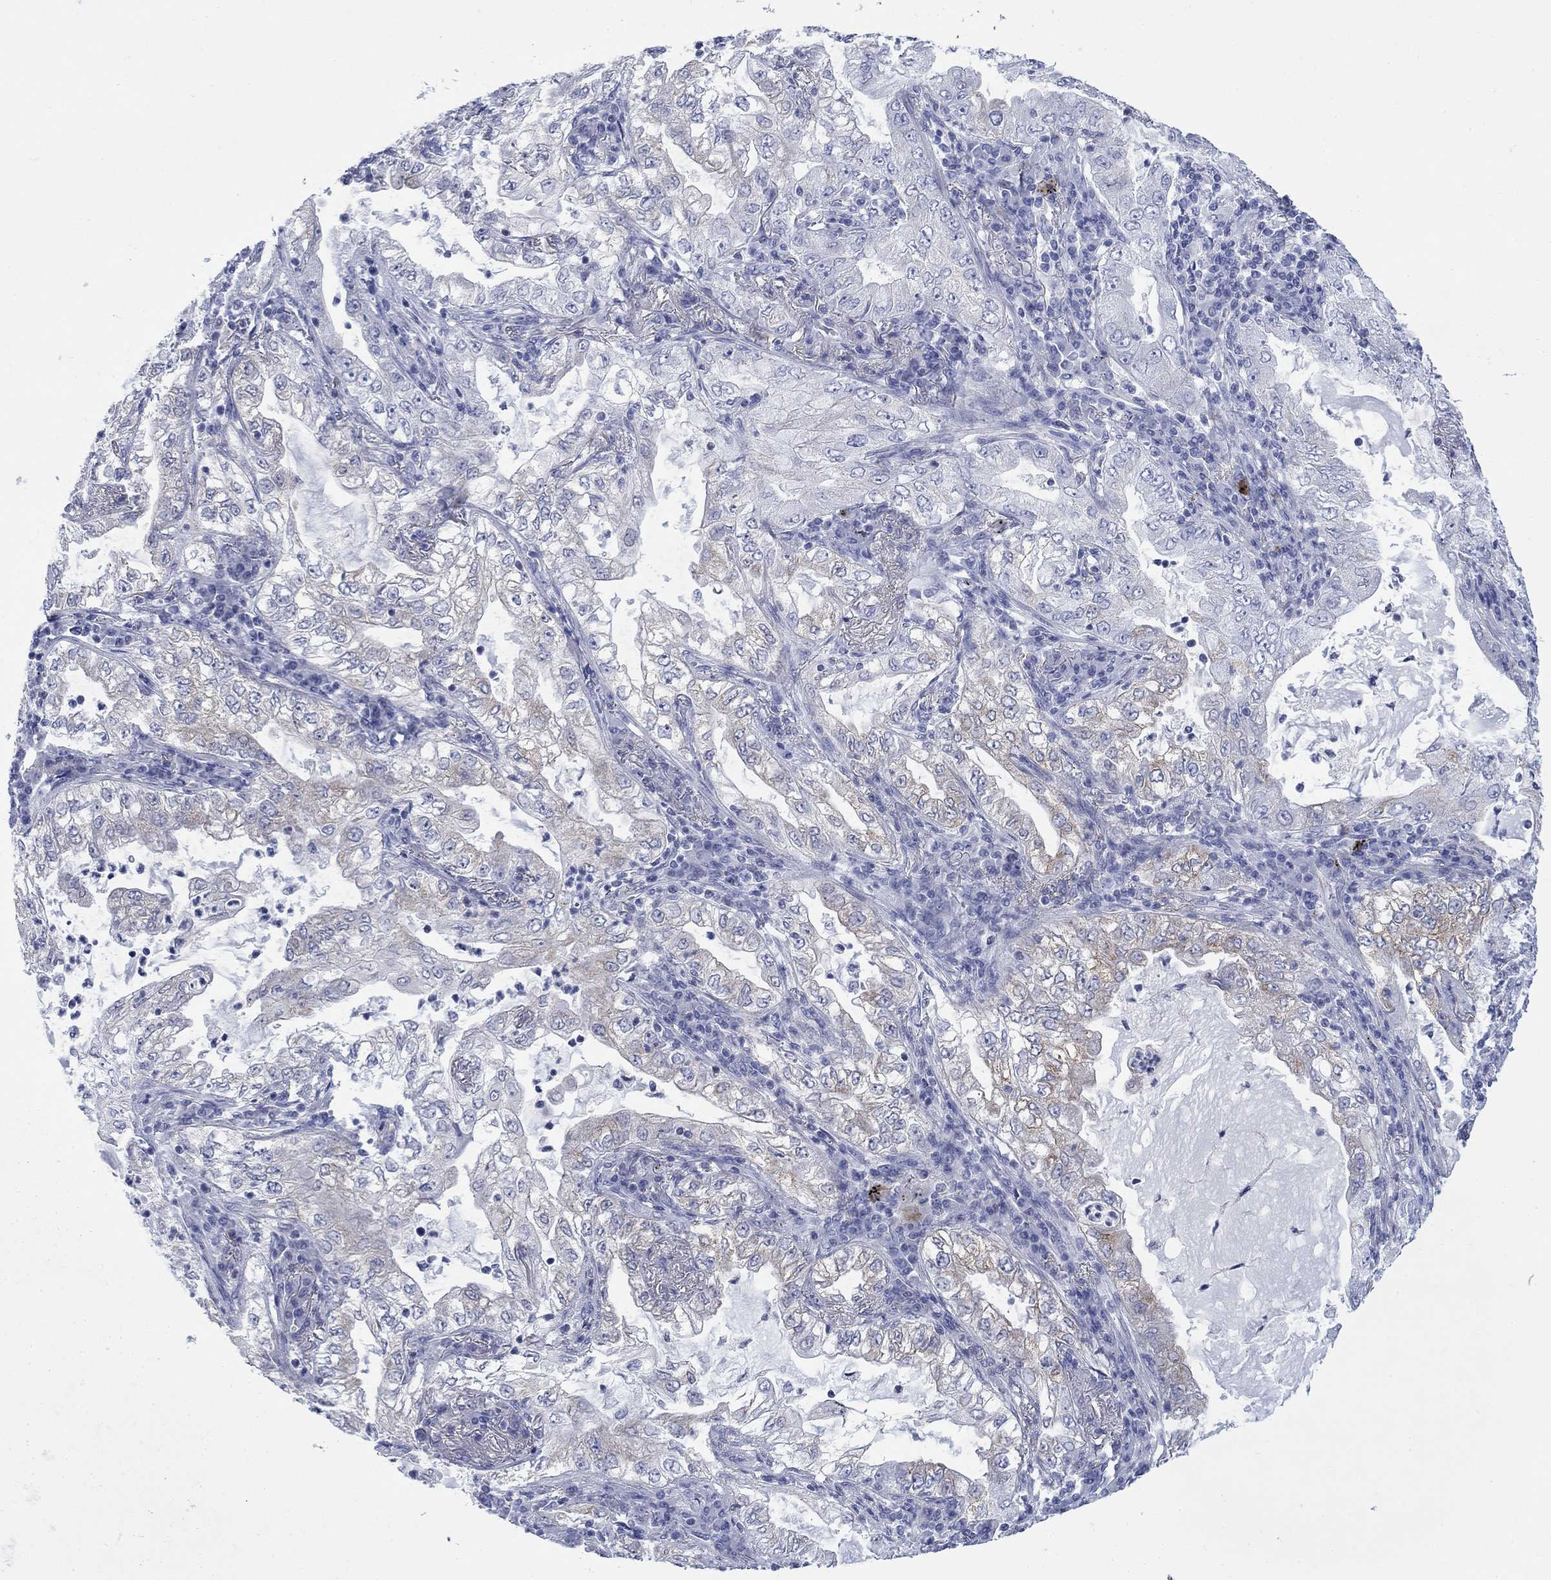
{"staining": {"intensity": "moderate", "quantity": "<25%", "location": "cytoplasmic/membranous"}, "tissue": "lung cancer", "cell_type": "Tumor cells", "image_type": "cancer", "snomed": [{"axis": "morphology", "description": "Adenocarcinoma, NOS"}, {"axis": "topography", "description": "Lung"}], "caption": "This image shows IHC staining of lung cancer (adenocarcinoma), with low moderate cytoplasmic/membranous expression in about <25% of tumor cells.", "gene": "IGF2BP3", "patient": {"sex": "female", "age": 73}}